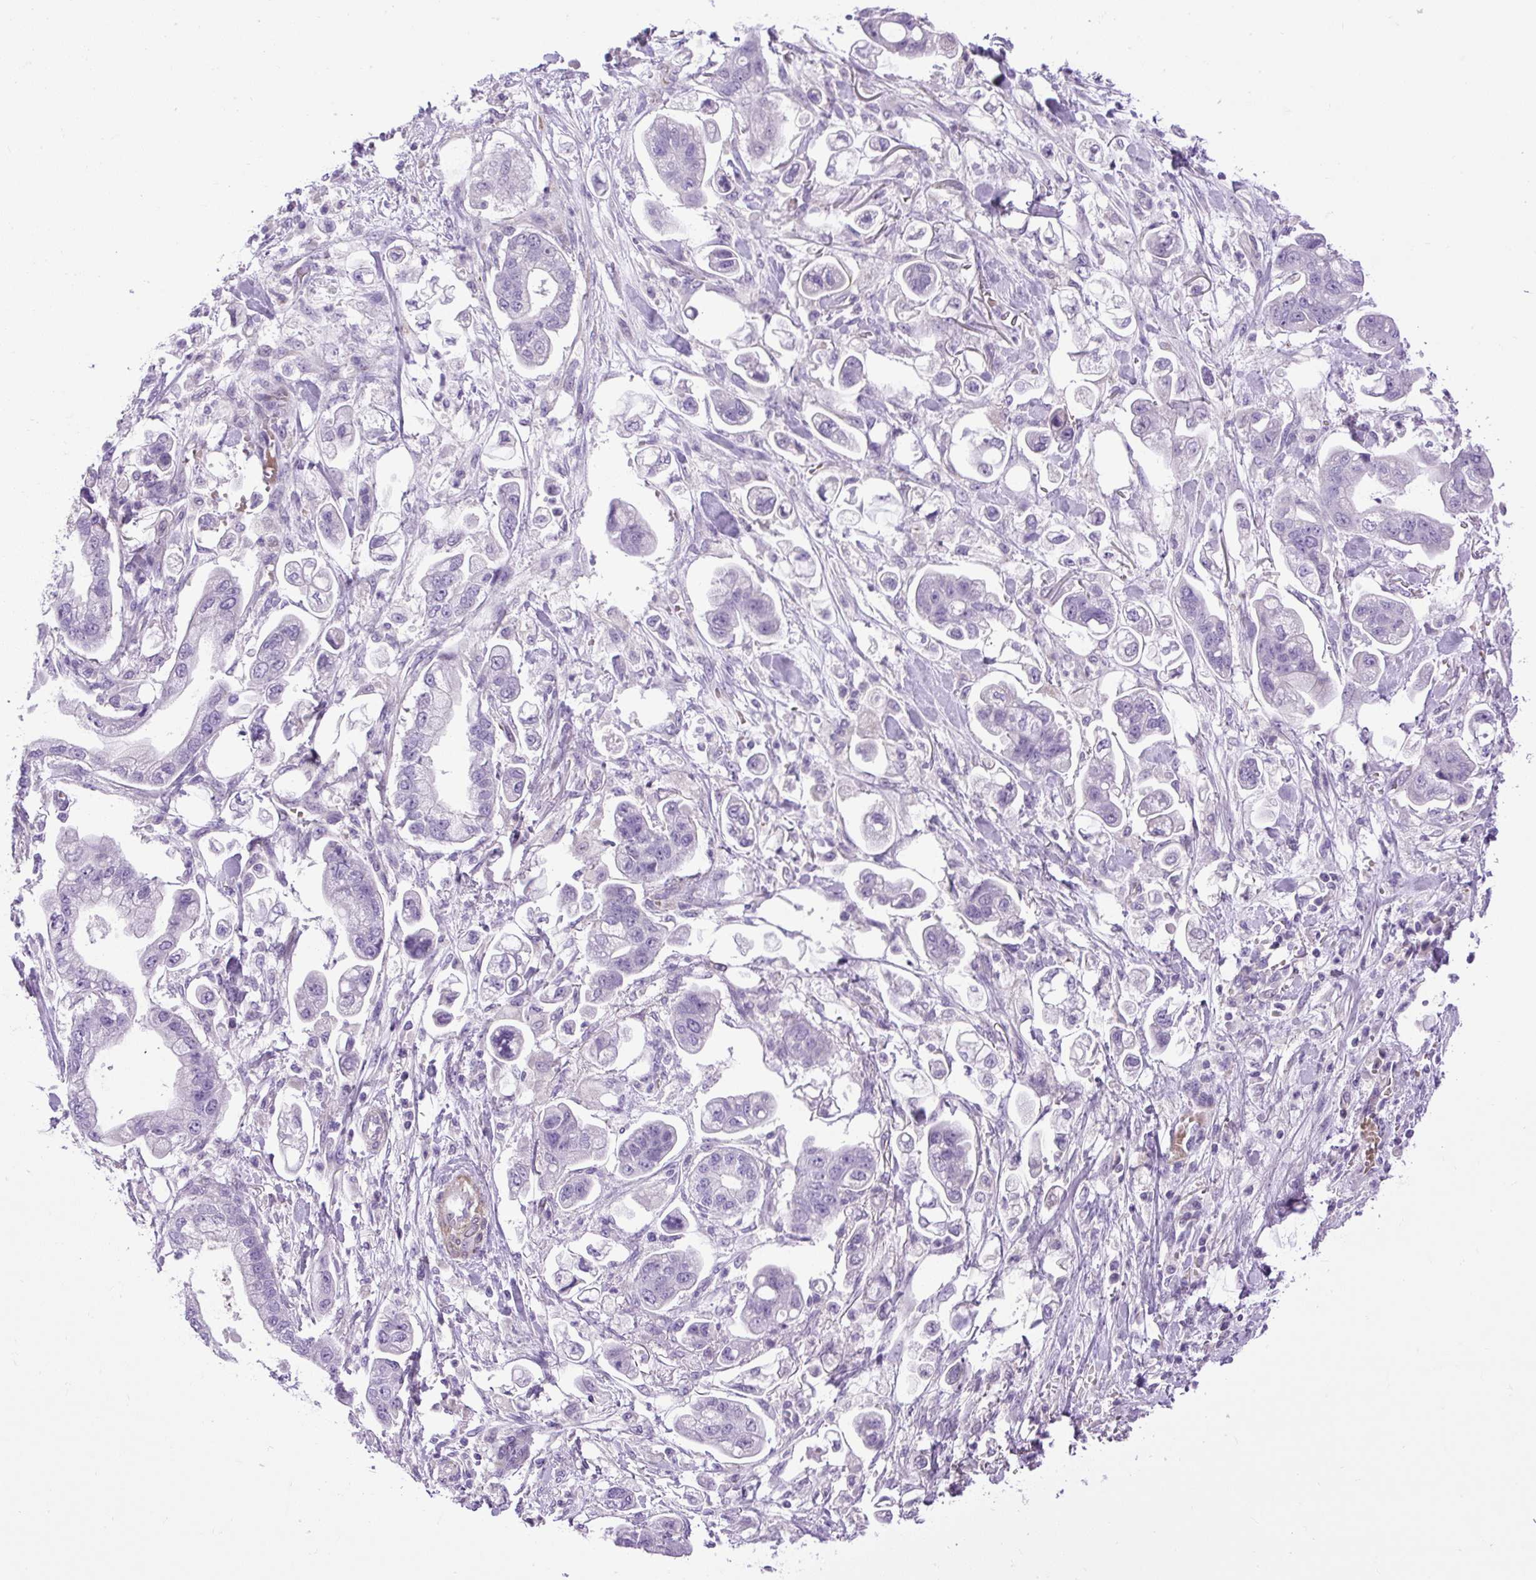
{"staining": {"intensity": "negative", "quantity": "none", "location": "none"}, "tissue": "stomach cancer", "cell_type": "Tumor cells", "image_type": "cancer", "snomed": [{"axis": "morphology", "description": "Adenocarcinoma, NOS"}, {"axis": "topography", "description": "Stomach"}], "caption": "Immunohistochemistry photomicrograph of stomach cancer stained for a protein (brown), which demonstrates no positivity in tumor cells.", "gene": "VWA7", "patient": {"sex": "male", "age": 62}}